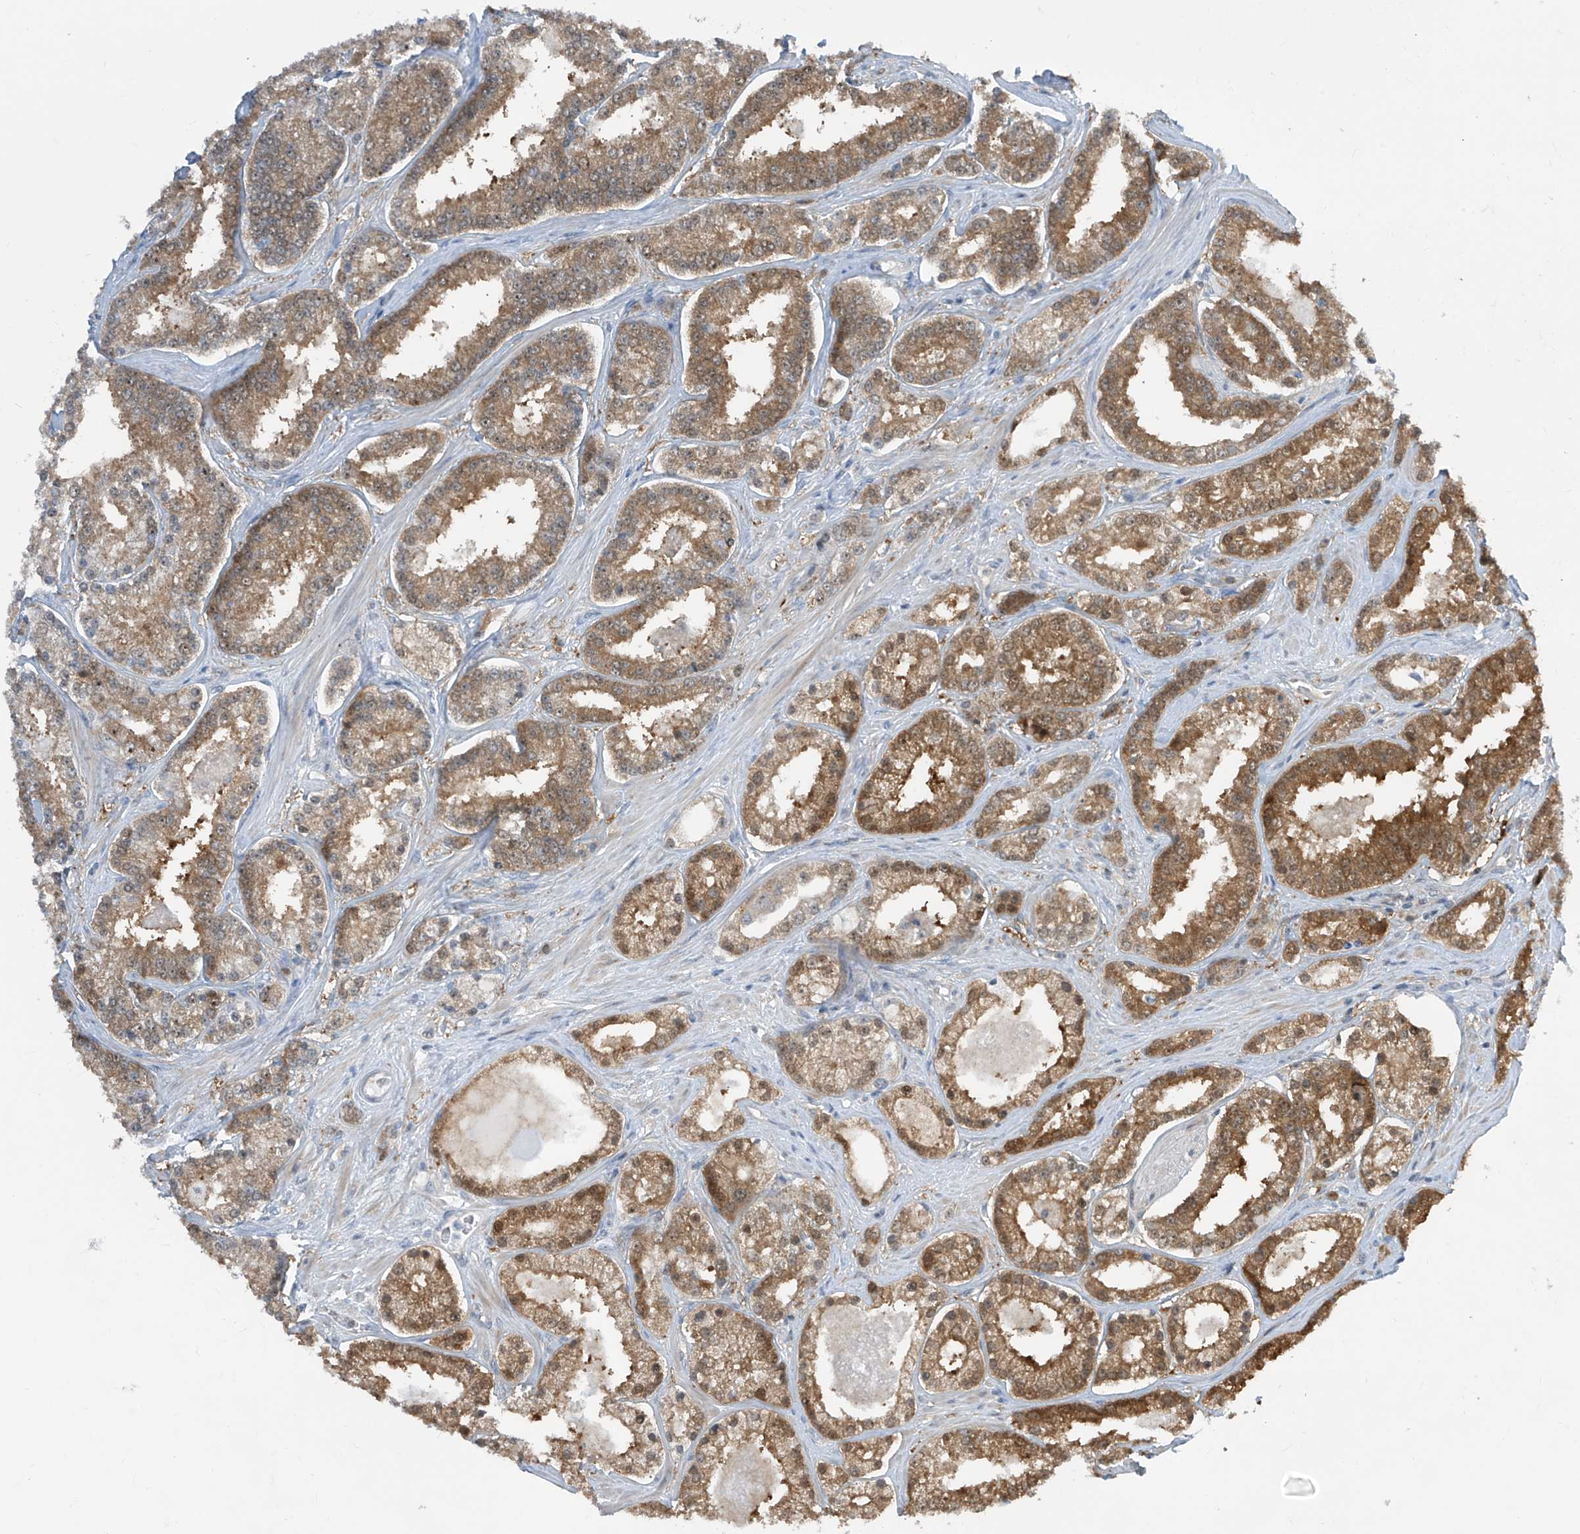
{"staining": {"intensity": "moderate", "quantity": ">75%", "location": "cytoplasmic/membranous"}, "tissue": "prostate cancer", "cell_type": "Tumor cells", "image_type": "cancer", "snomed": [{"axis": "morphology", "description": "Normal tissue, NOS"}, {"axis": "morphology", "description": "Adenocarcinoma, High grade"}, {"axis": "topography", "description": "Prostate"}], "caption": "Immunohistochemical staining of prostate cancer reveals medium levels of moderate cytoplasmic/membranous staining in about >75% of tumor cells.", "gene": "TTC38", "patient": {"sex": "male", "age": 83}}